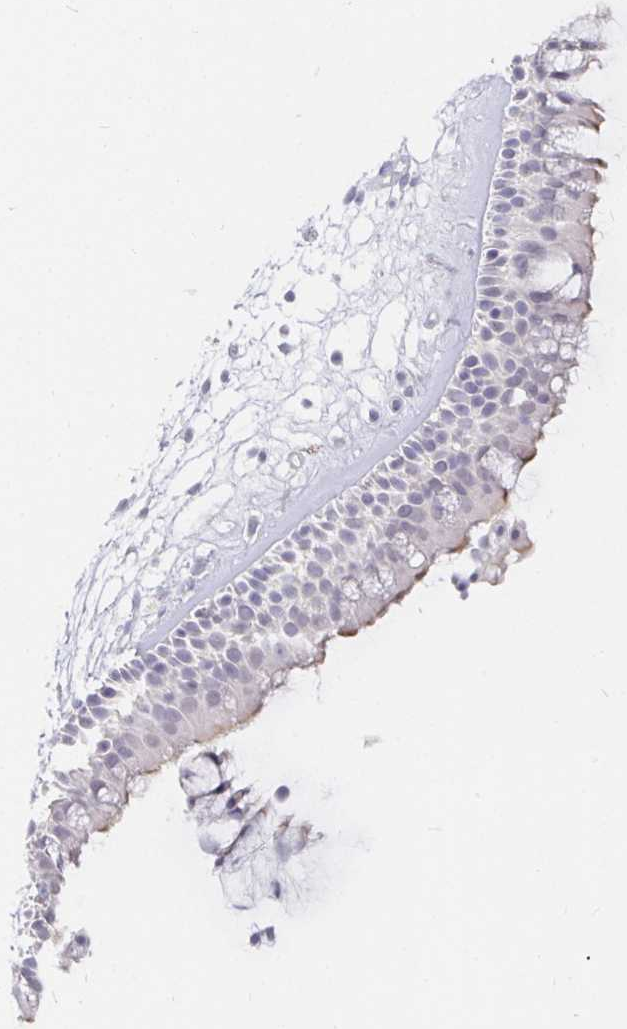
{"staining": {"intensity": "negative", "quantity": "none", "location": "none"}, "tissue": "nasopharynx", "cell_type": "Respiratory epithelial cells", "image_type": "normal", "snomed": [{"axis": "morphology", "description": "Normal tissue, NOS"}, {"axis": "topography", "description": "Nasopharynx"}], "caption": "Micrograph shows no protein staining in respiratory epithelial cells of unremarkable nasopharynx.", "gene": "FGF21", "patient": {"sex": "female", "age": 70}}